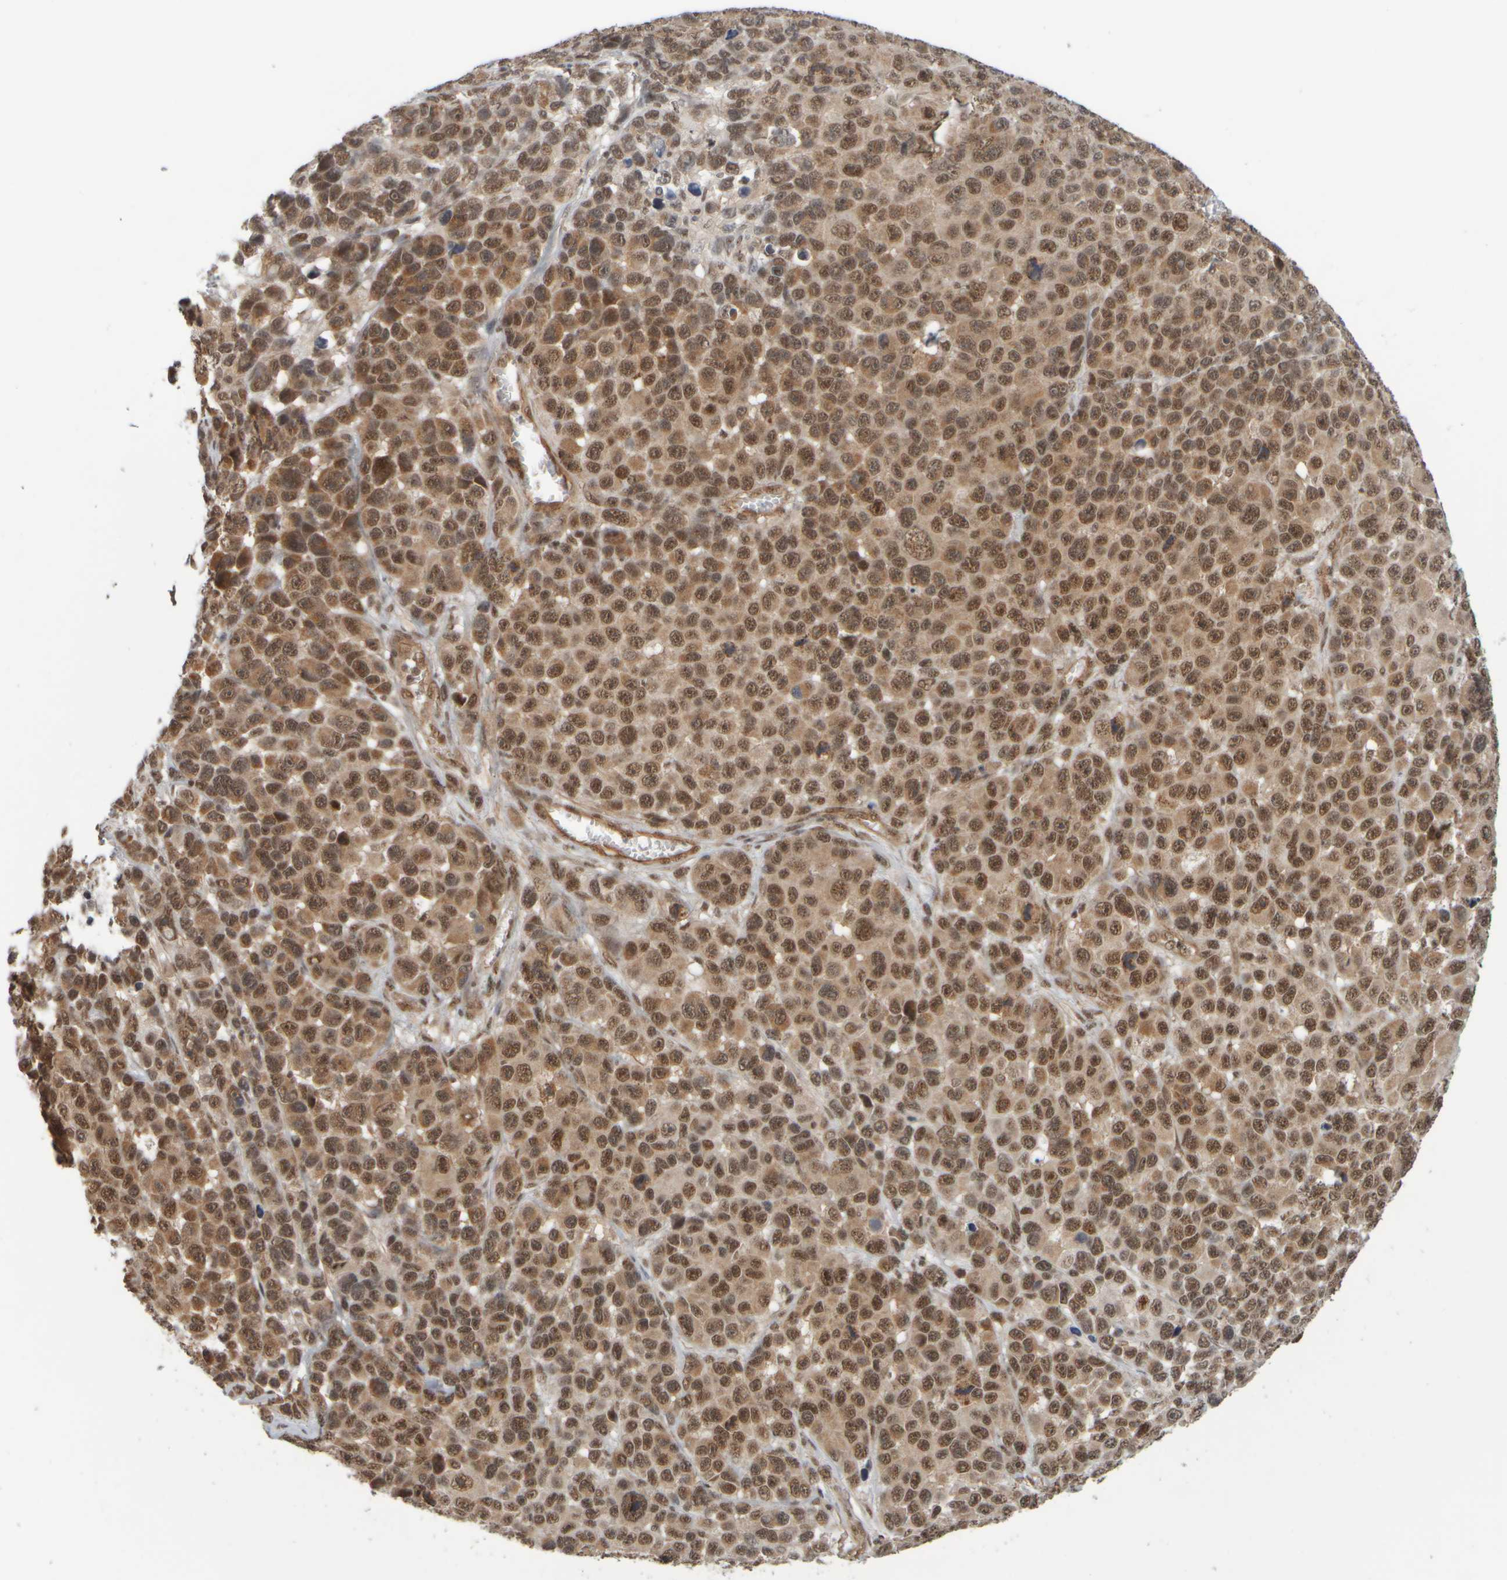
{"staining": {"intensity": "moderate", "quantity": ">75%", "location": "cytoplasmic/membranous,nuclear"}, "tissue": "melanoma", "cell_type": "Tumor cells", "image_type": "cancer", "snomed": [{"axis": "morphology", "description": "Malignant melanoma, NOS"}, {"axis": "topography", "description": "Skin"}], "caption": "Immunohistochemical staining of malignant melanoma reveals moderate cytoplasmic/membranous and nuclear protein expression in about >75% of tumor cells.", "gene": "SYNRG", "patient": {"sex": "male", "age": 53}}